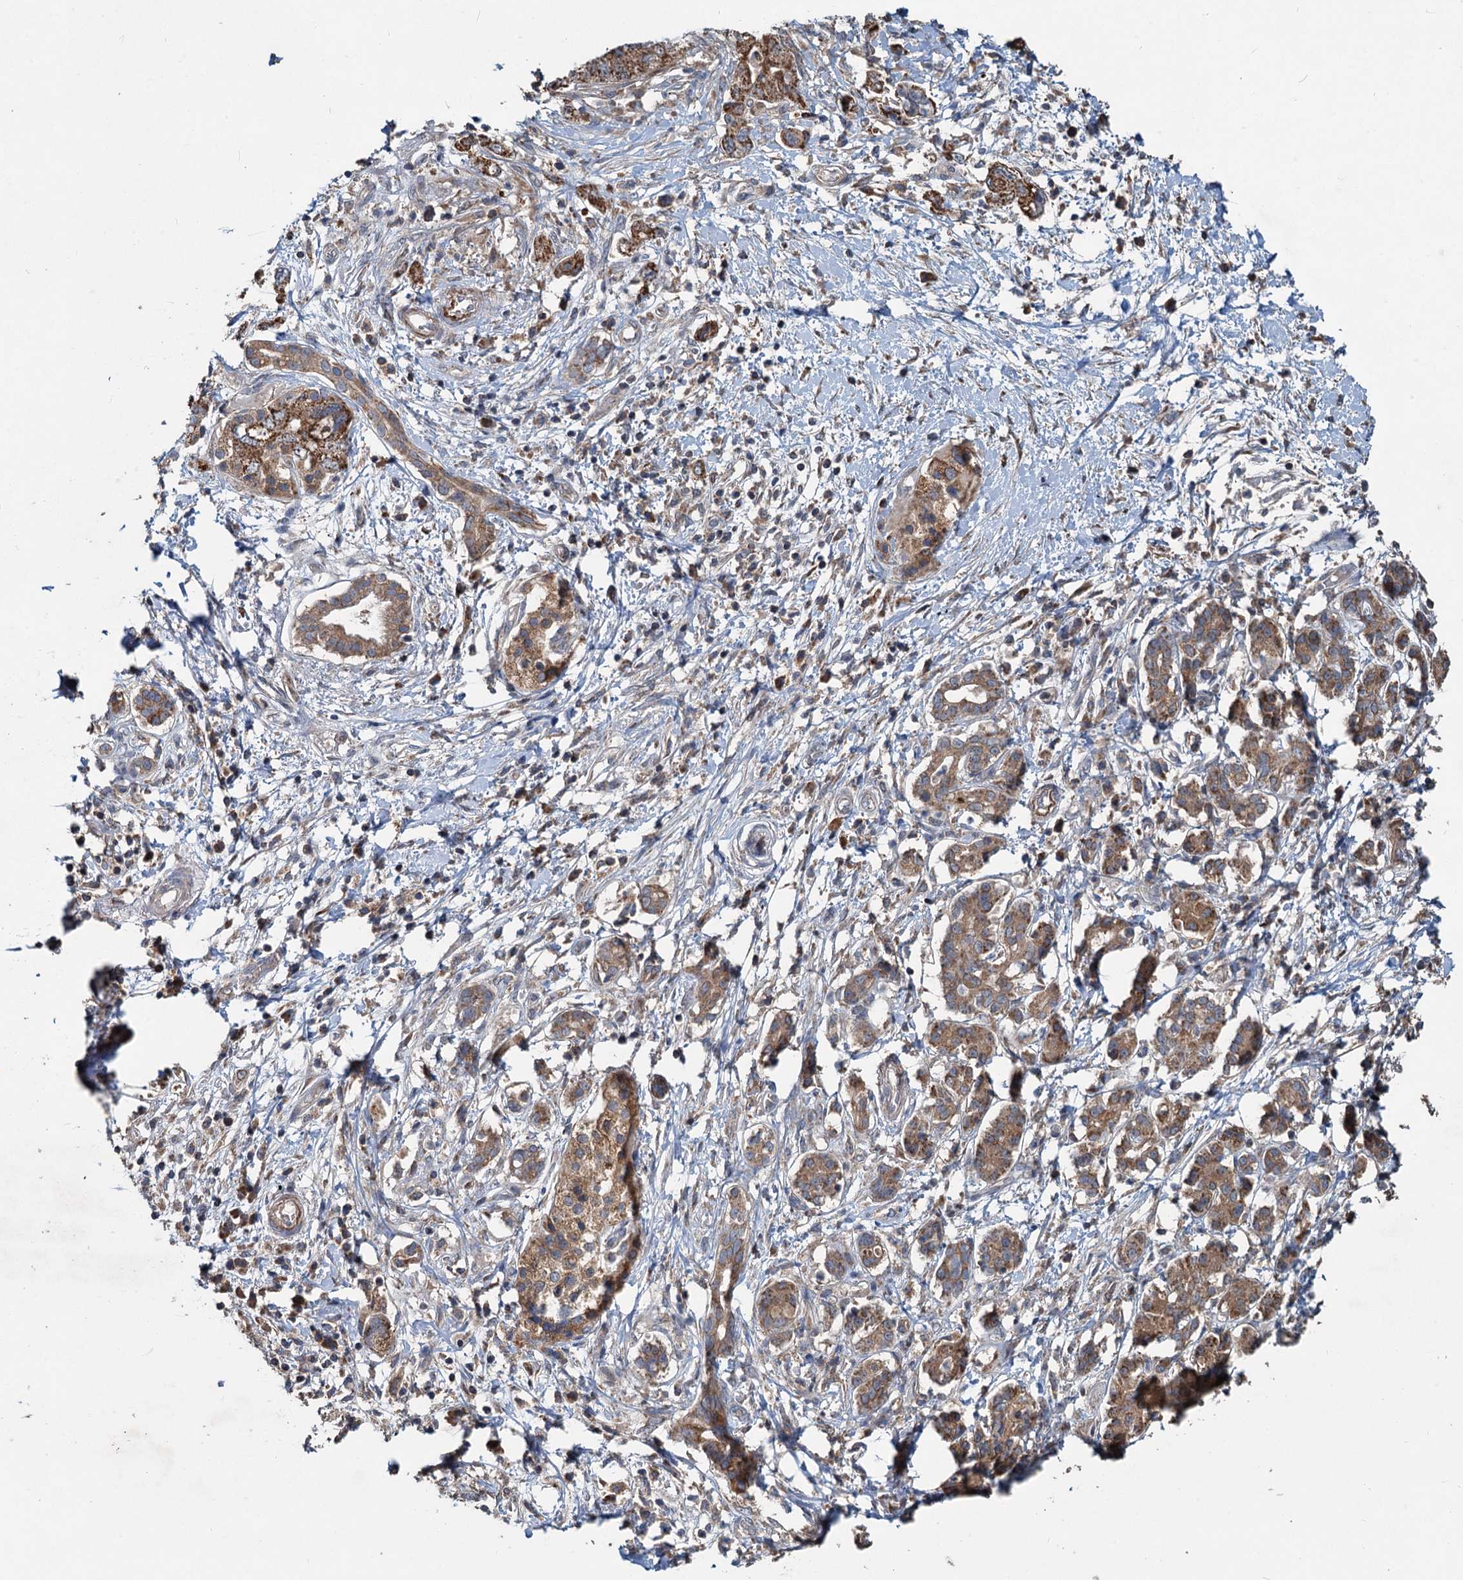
{"staining": {"intensity": "moderate", "quantity": ">75%", "location": "cytoplasmic/membranous"}, "tissue": "pancreatic cancer", "cell_type": "Tumor cells", "image_type": "cancer", "snomed": [{"axis": "morphology", "description": "Adenocarcinoma, NOS"}, {"axis": "topography", "description": "Pancreas"}], "caption": "About >75% of tumor cells in pancreatic cancer exhibit moderate cytoplasmic/membranous protein expression as visualized by brown immunohistochemical staining.", "gene": "OTUB1", "patient": {"sex": "female", "age": 73}}